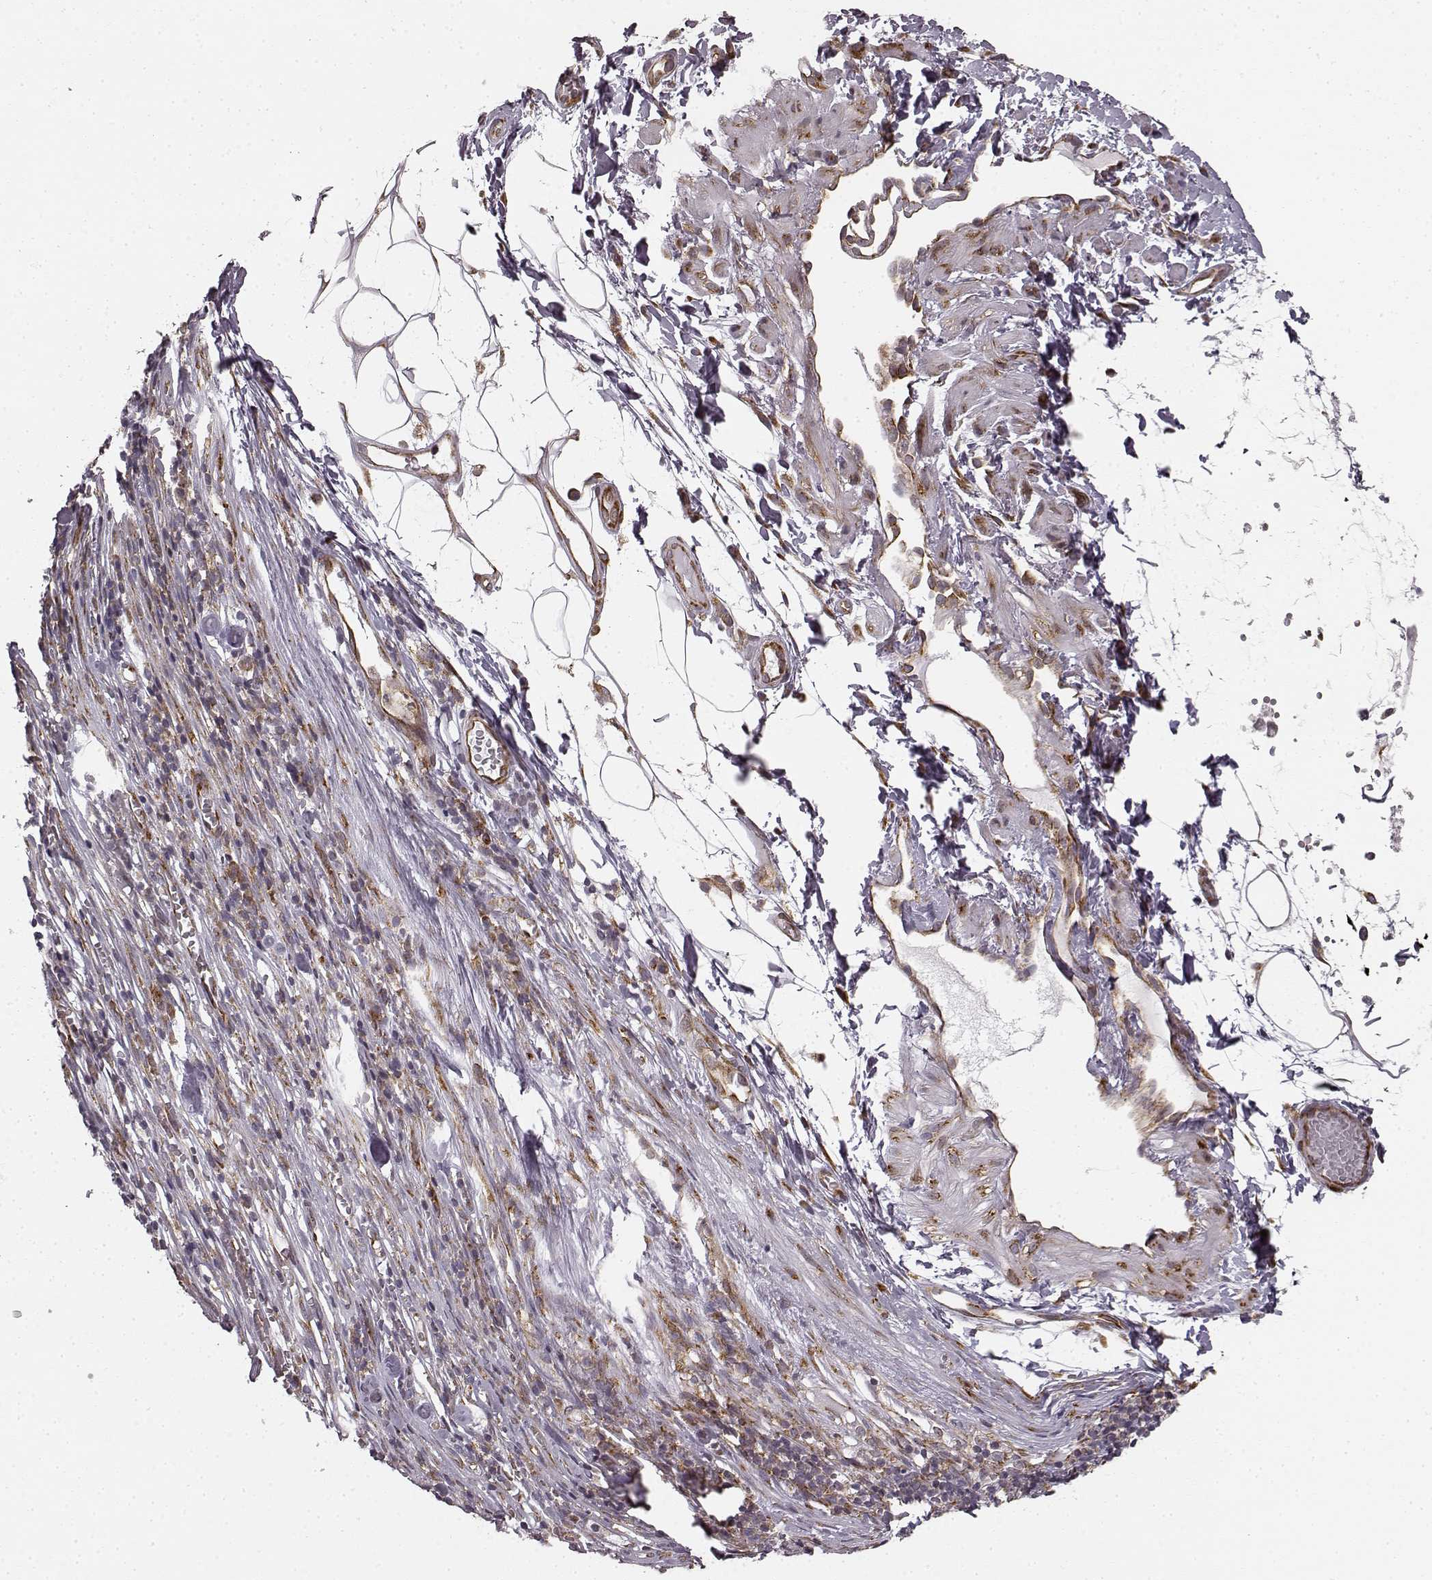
{"staining": {"intensity": "weak", "quantity": ">75%", "location": "cytoplasmic/membranous"}, "tissue": "melanoma", "cell_type": "Tumor cells", "image_type": "cancer", "snomed": [{"axis": "morphology", "description": "Malignant melanoma, Metastatic site"}, {"axis": "topography", "description": "Lymph node"}], "caption": "Immunohistochemistry (IHC) histopathology image of malignant melanoma (metastatic site) stained for a protein (brown), which displays low levels of weak cytoplasmic/membranous positivity in approximately >75% of tumor cells.", "gene": "TMEM14A", "patient": {"sex": "female", "age": 64}}